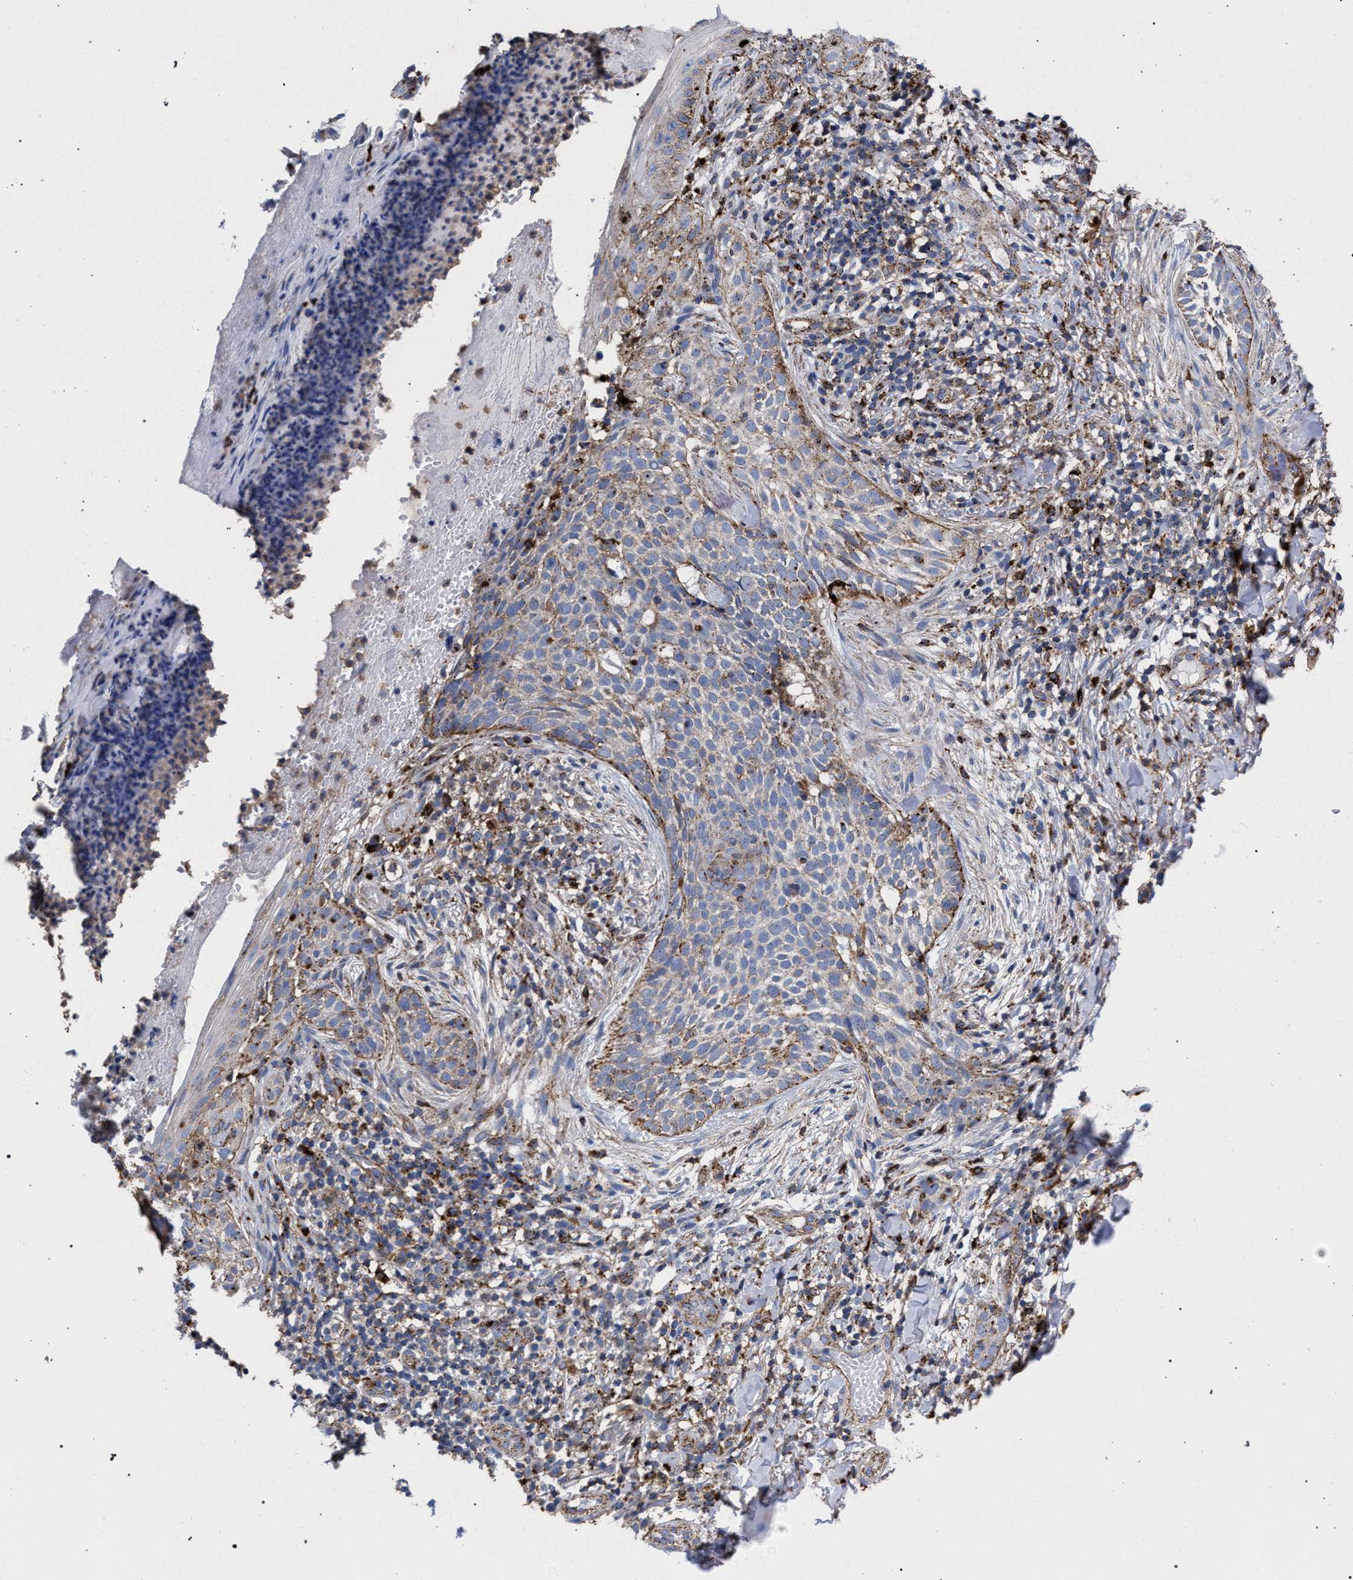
{"staining": {"intensity": "moderate", "quantity": "25%-75%", "location": "cytoplasmic/membranous"}, "tissue": "skin cancer", "cell_type": "Tumor cells", "image_type": "cancer", "snomed": [{"axis": "morphology", "description": "Normal tissue, NOS"}, {"axis": "morphology", "description": "Basal cell carcinoma"}, {"axis": "topography", "description": "Skin"}], "caption": "This is a histology image of immunohistochemistry staining of skin basal cell carcinoma, which shows moderate staining in the cytoplasmic/membranous of tumor cells.", "gene": "PPT1", "patient": {"sex": "male", "age": 67}}